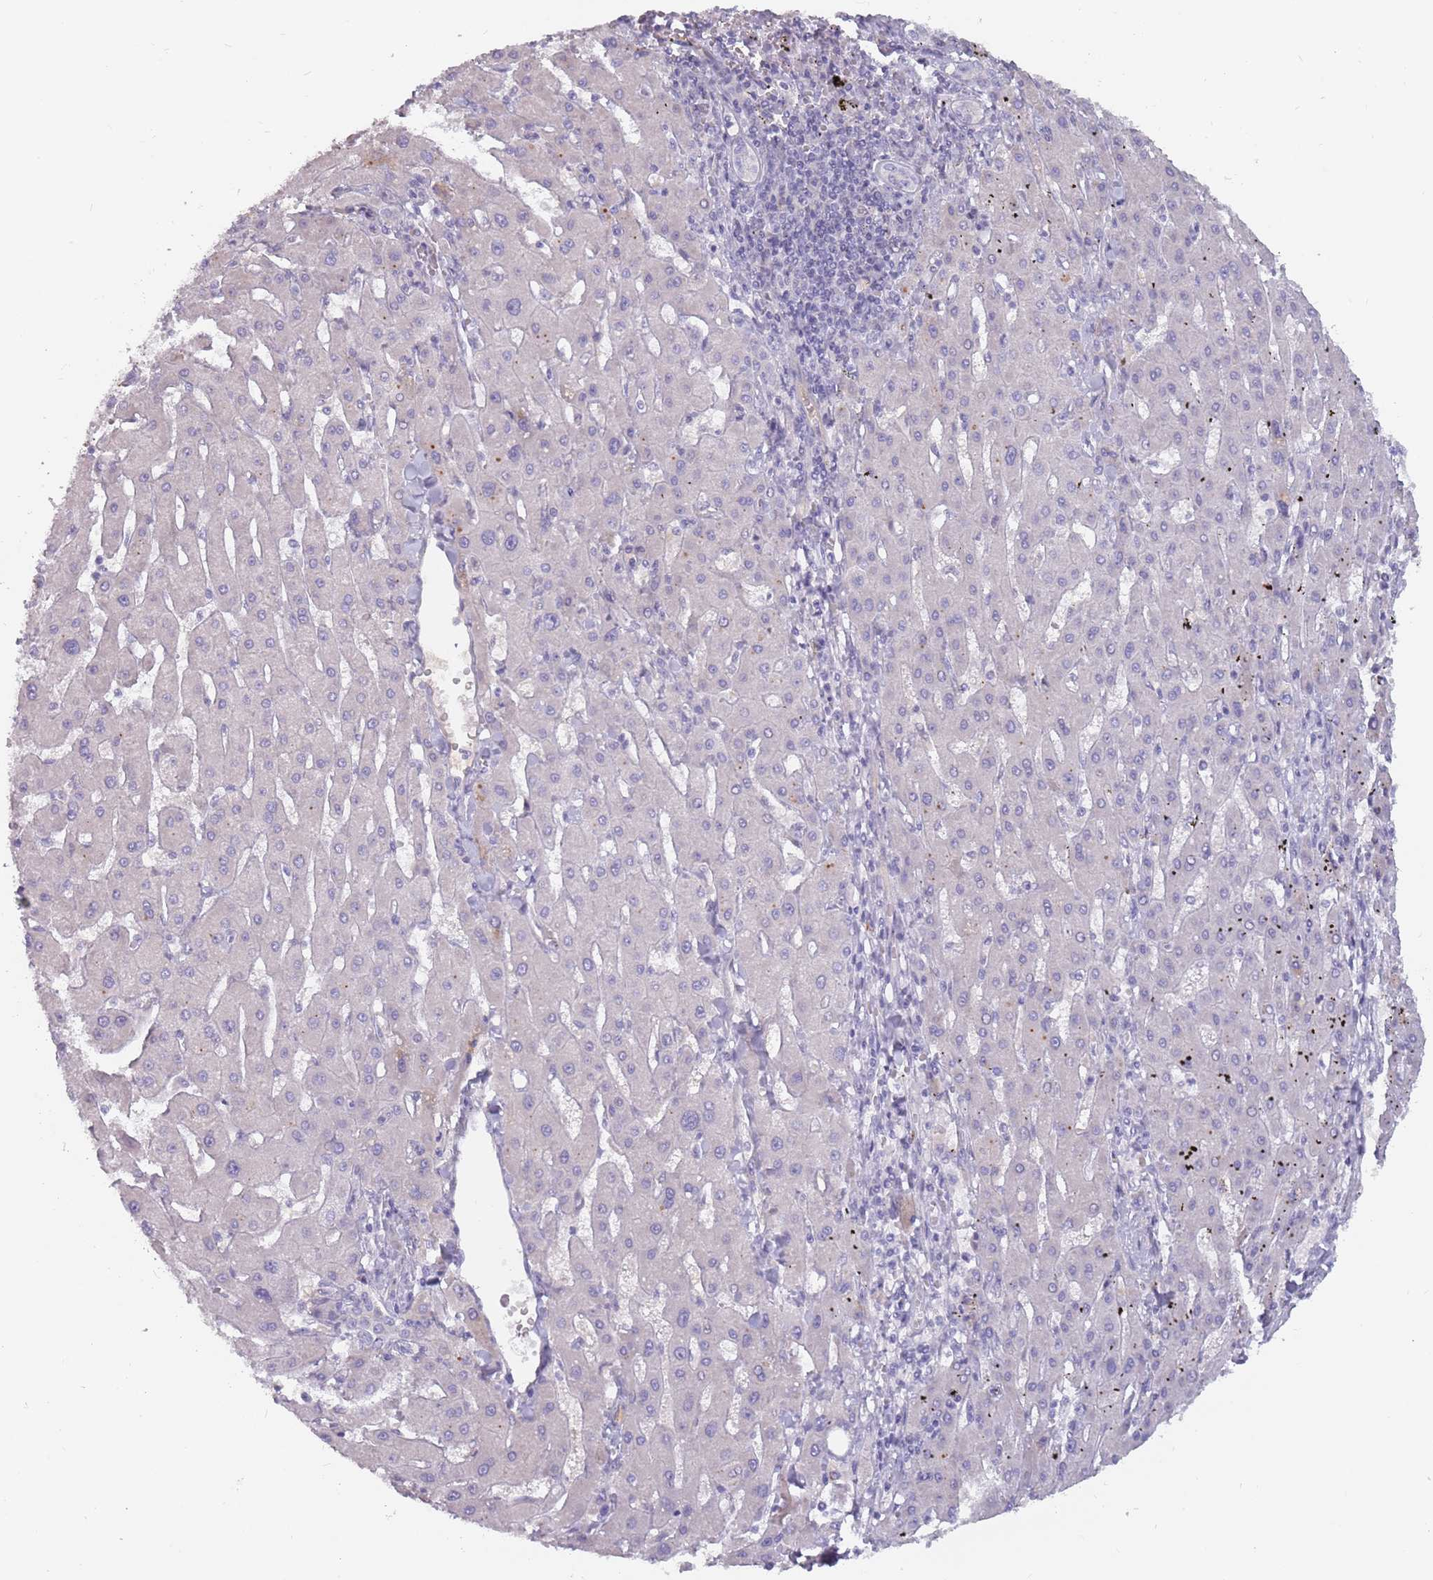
{"staining": {"intensity": "negative", "quantity": "none", "location": "none"}, "tissue": "liver cancer", "cell_type": "Tumor cells", "image_type": "cancer", "snomed": [{"axis": "morphology", "description": "Carcinoma, Hepatocellular, NOS"}, {"axis": "topography", "description": "Liver"}], "caption": "Tumor cells show no significant protein staining in liver cancer.", "gene": "DDX4", "patient": {"sex": "male", "age": 72}}